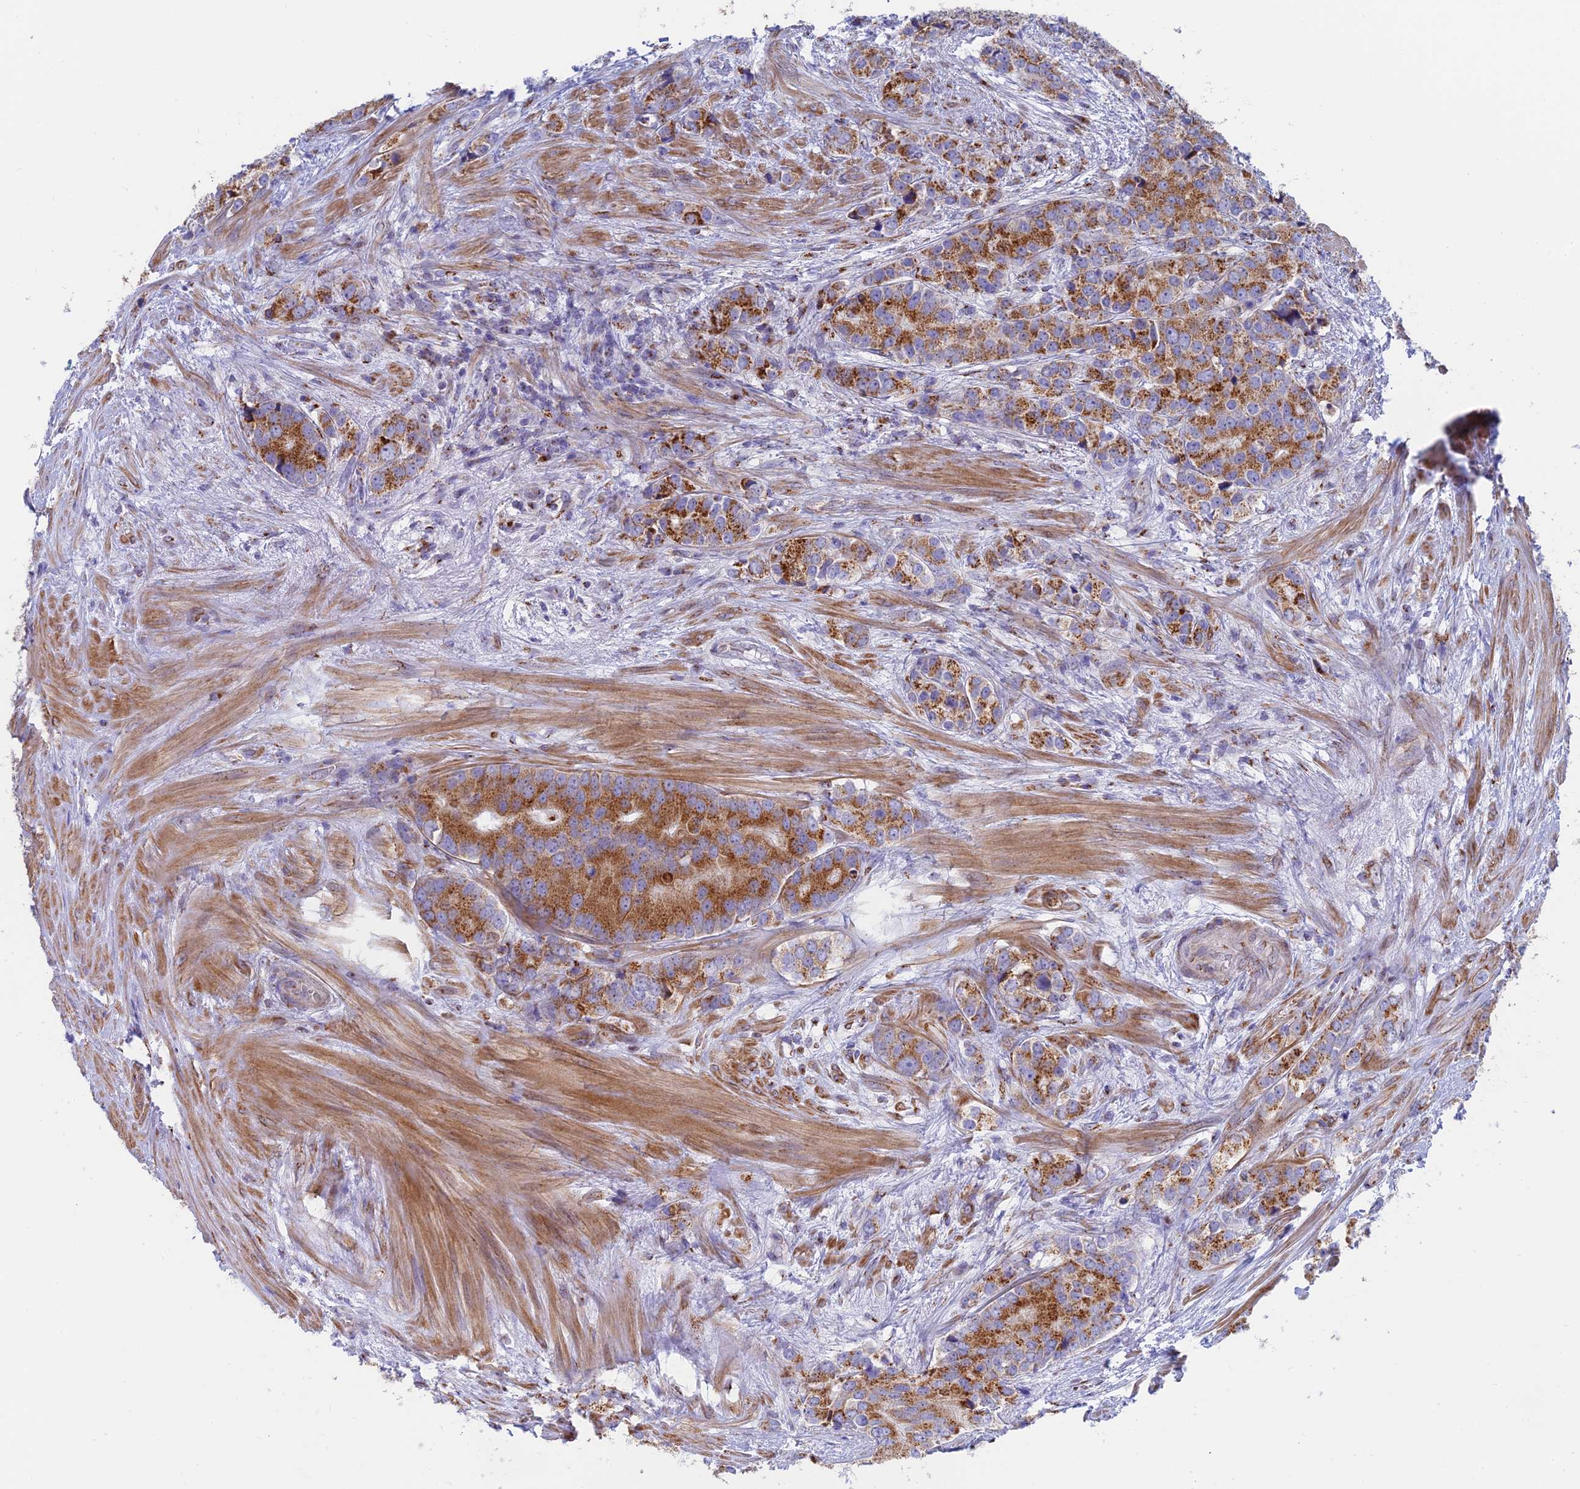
{"staining": {"intensity": "strong", "quantity": ">75%", "location": "cytoplasmic/membranous"}, "tissue": "prostate cancer", "cell_type": "Tumor cells", "image_type": "cancer", "snomed": [{"axis": "morphology", "description": "Adenocarcinoma, High grade"}, {"axis": "topography", "description": "Prostate"}], "caption": "Prostate adenocarcinoma (high-grade) stained for a protein reveals strong cytoplasmic/membranous positivity in tumor cells.", "gene": "HS2ST1", "patient": {"sex": "male", "age": 62}}